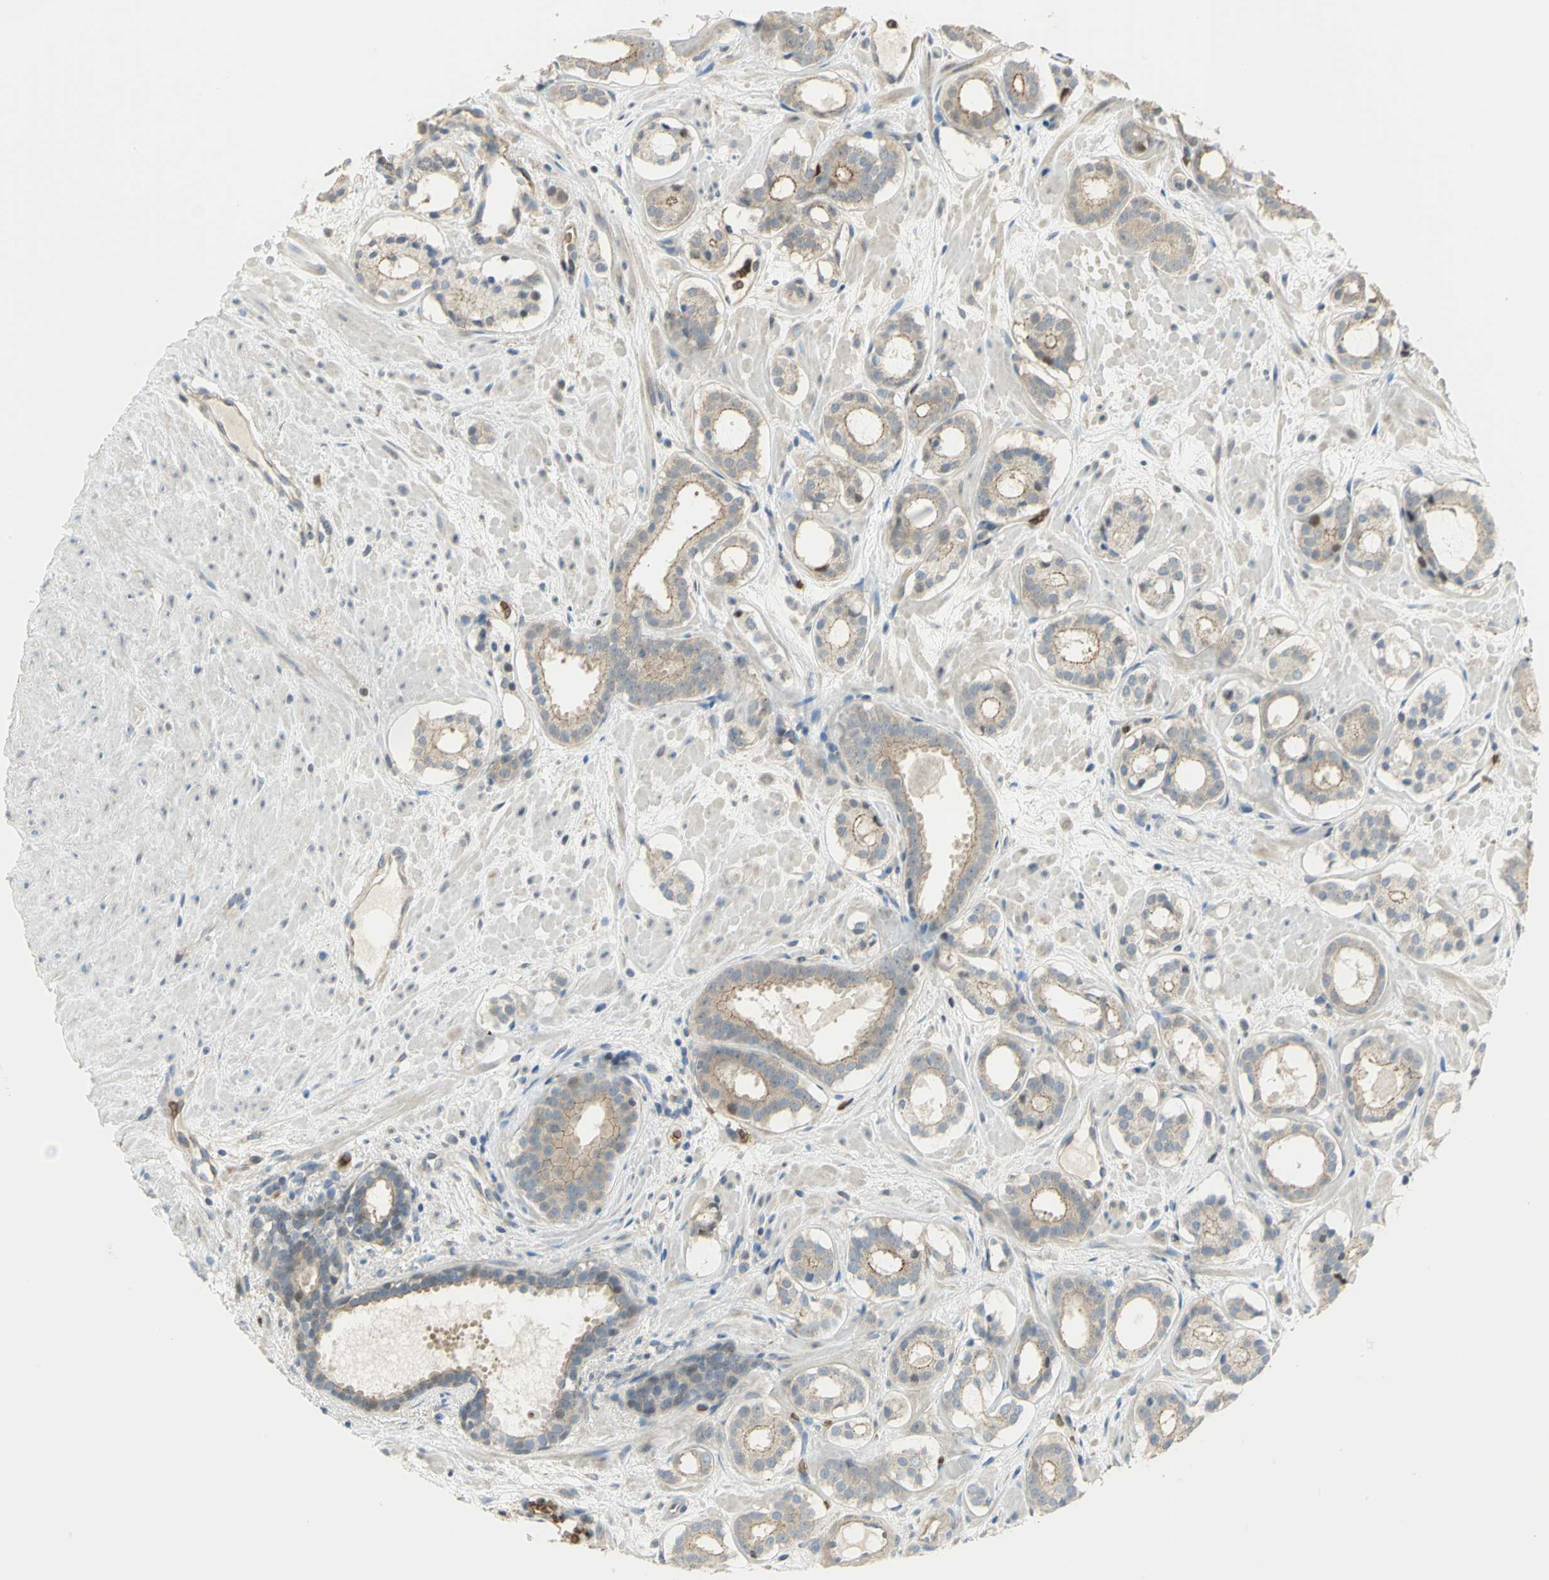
{"staining": {"intensity": "moderate", "quantity": ">75%", "location": "cytoplasmic/membranous"}, "tissue": "prostate cancer", "cell_type": "Tumor cells", "image_type": "cancer", "snomed": [{"axis": "morphology", "description": "Adenocarcinoma, Low grade"}, {"axis": "topography", "description": "Prostate"}], "caption": "Moderate cytoplasmic/membranous expression is identified in approximately >75% of tumor cells in low-grade adenocarcinoma (prostate).", "gene": "ANK1", "patient": {"sex": "male", "age": 57}}